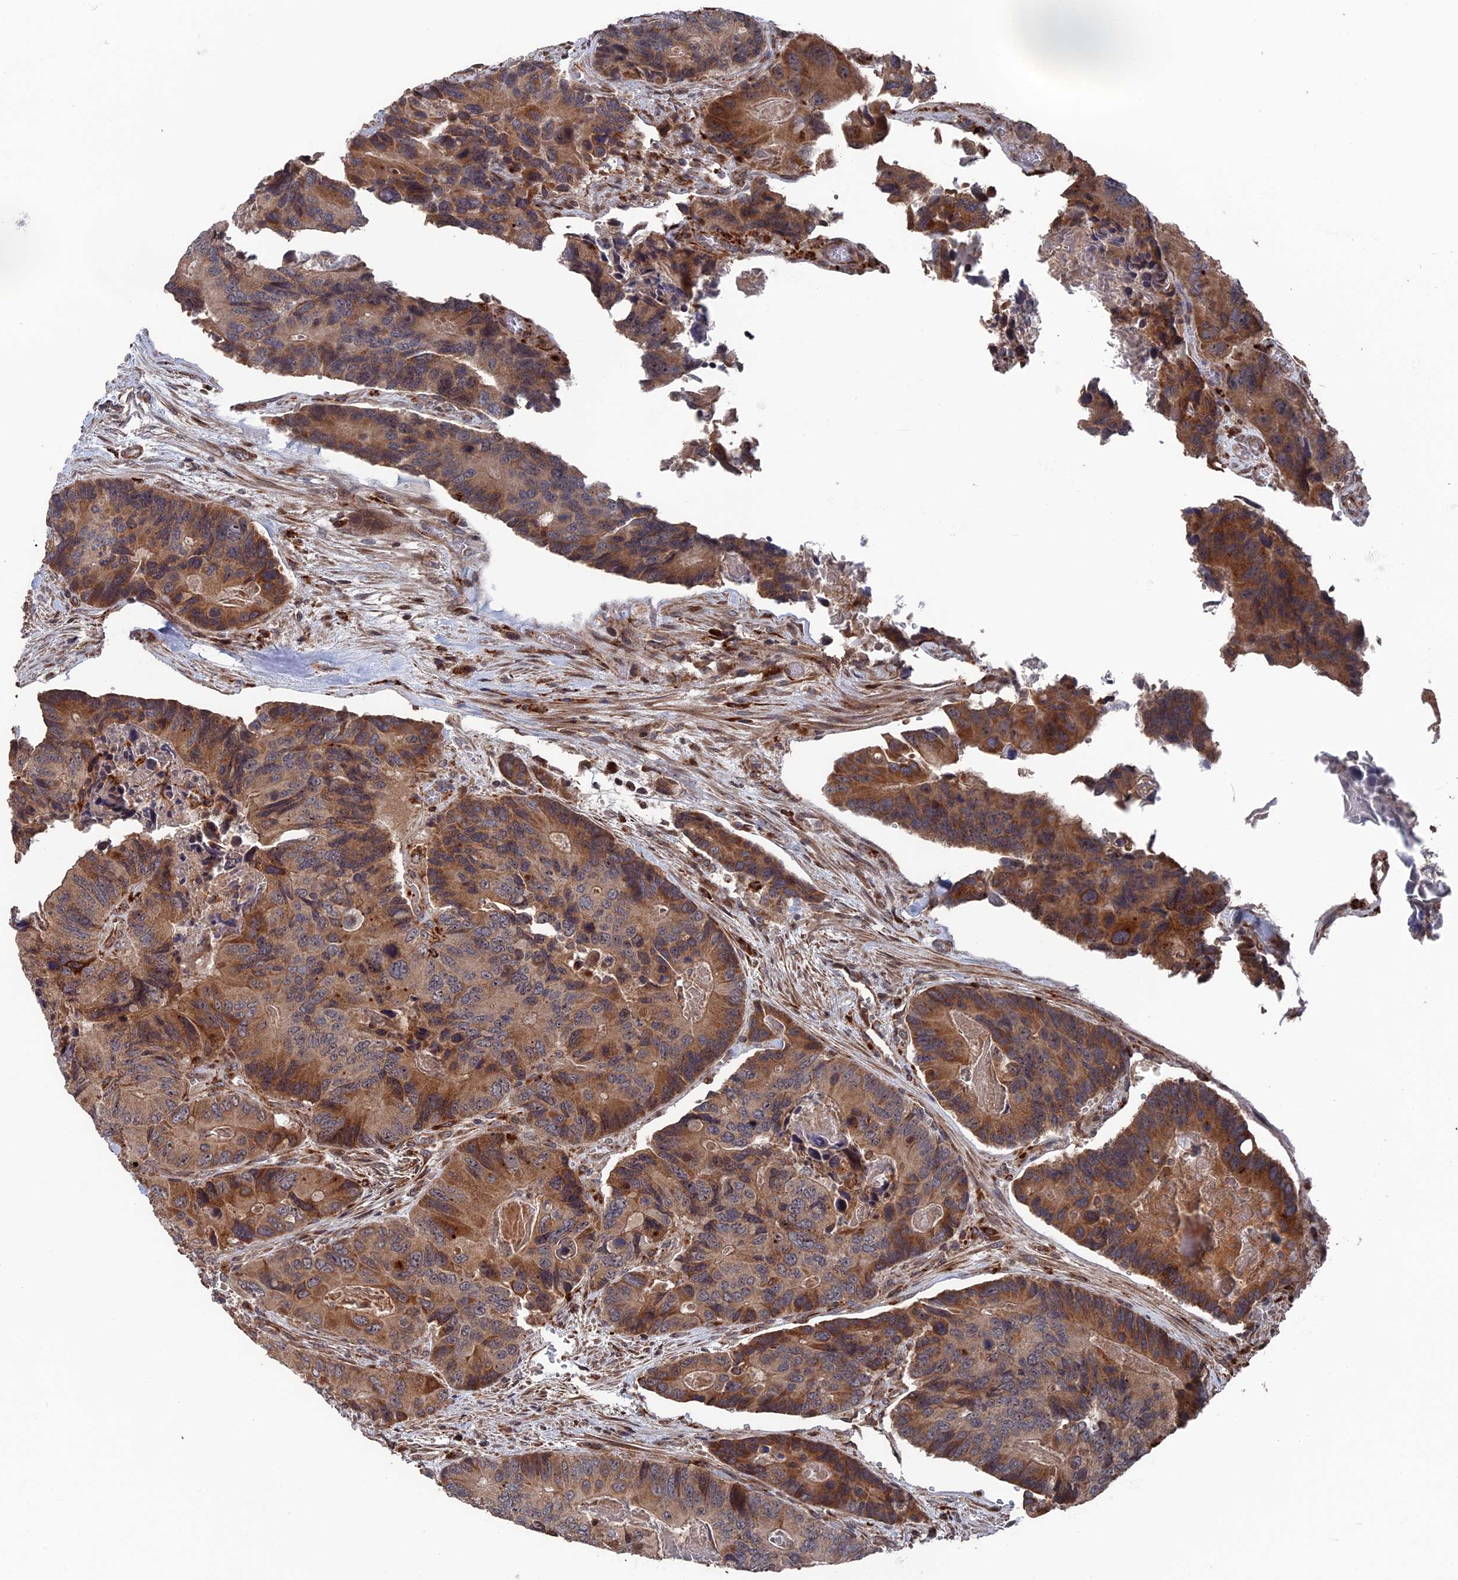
{"staining": {"intensity": "moderate", "quantity": ">75%", "location": "cytoplasmic/membranous"}, "tissue": "colorectal cancer", "cell_type": "Tumor cells", "image_type": "cancer", "snomed": [{"axis": "morphology", "description": "Adenocarcinoma, NOS"}, {"axis": "topography", "description": "Colon"}], "caption": "Adenocarcinoma (colorectal) was stained to show a protein in brown. There is medium levels of moderate cytoplasmic/membranous expression in about >75% of tumor cells. (Stains: DAB in brown, nuclei in blue, Microscopy: brightfield microscopy at high magnification).", "gene": "PLA2G15", "patient": {"sex": "male", "age": 84}}